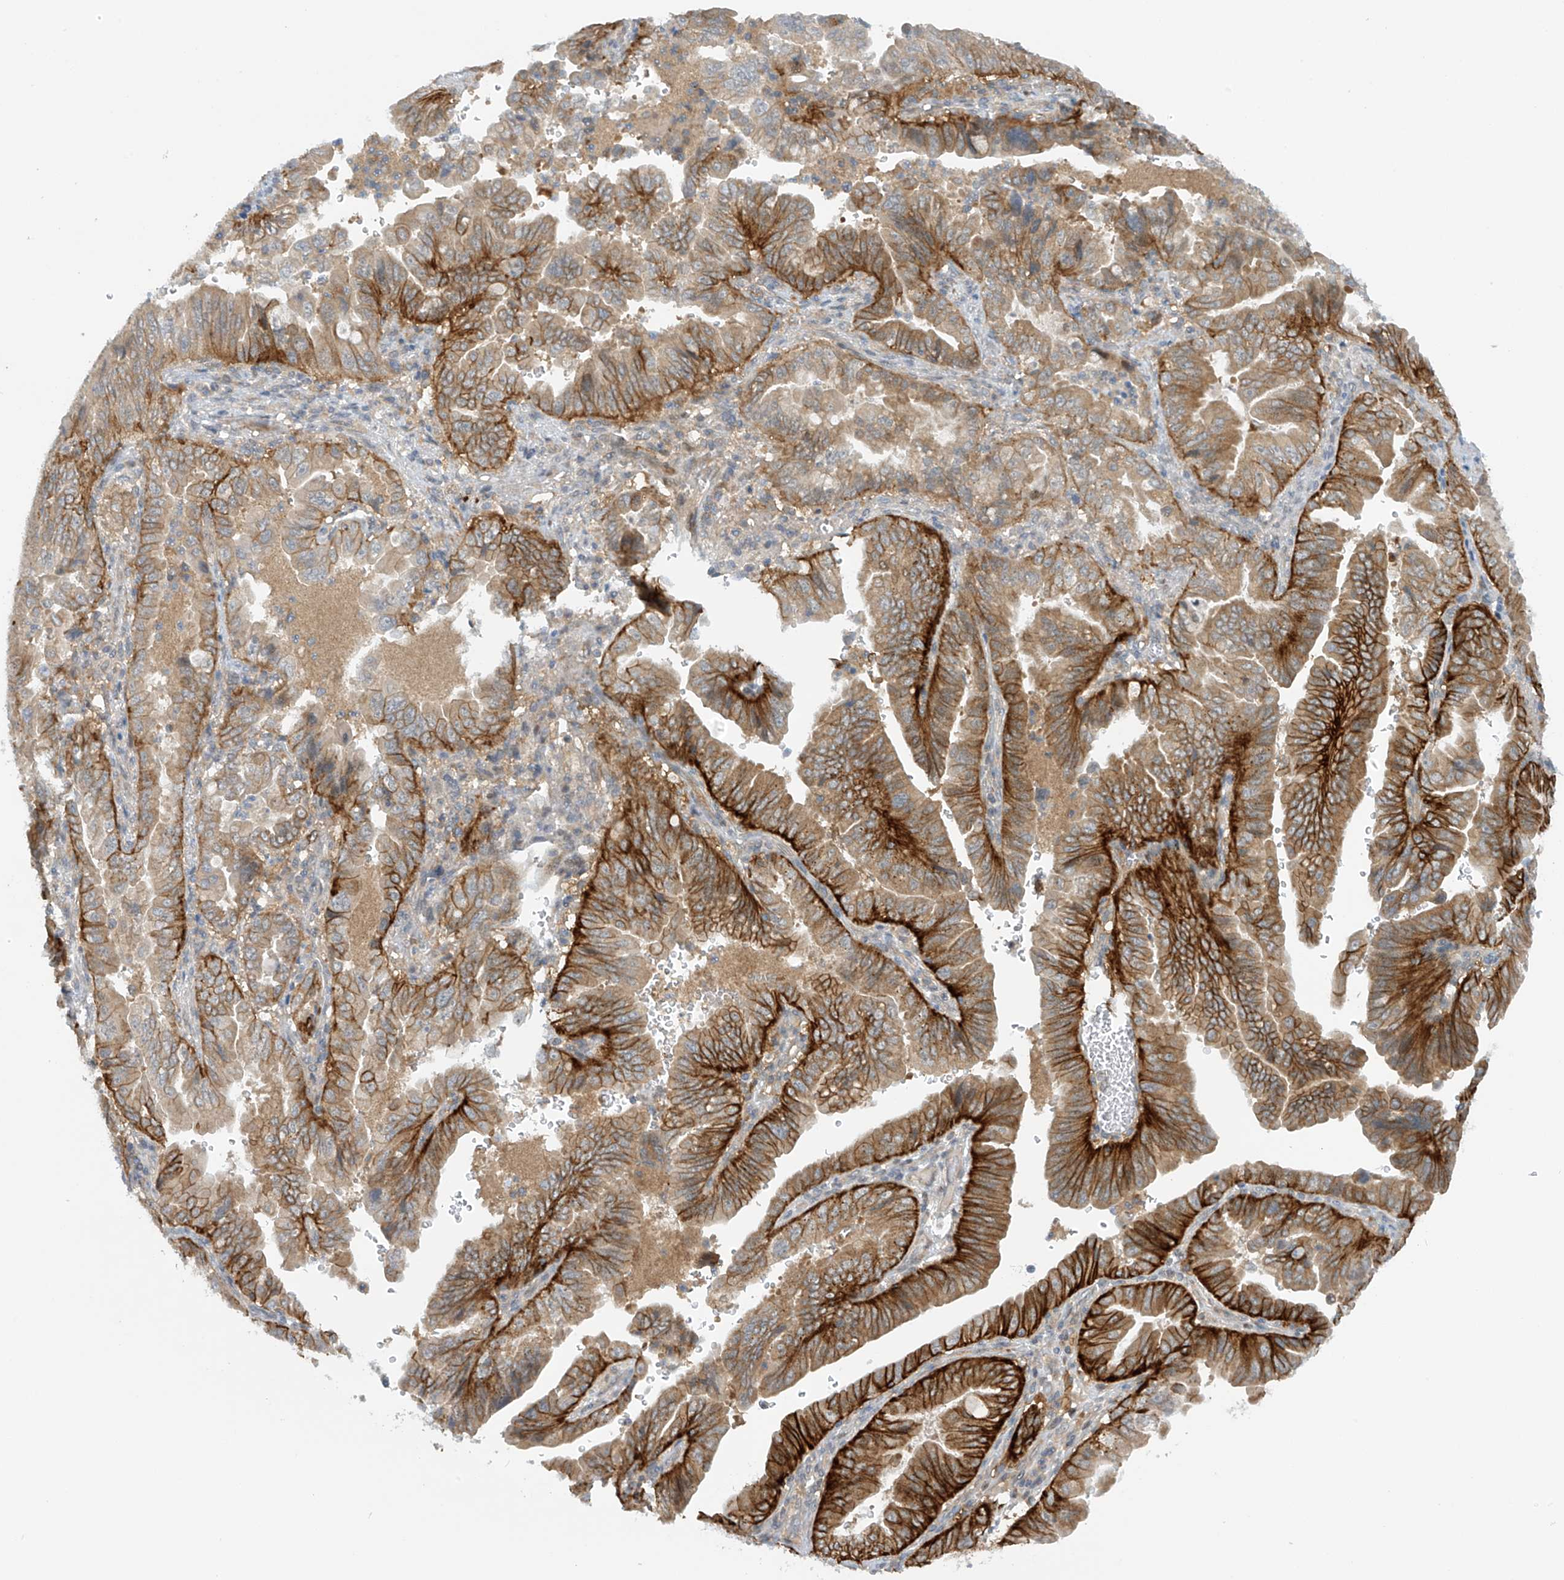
{"staining": {"intensity": "strong", "quantity": ">75%", "location": "cytoplasmic/membranous"}, "tissue": "pancreatic cancer", "cell_type": "Tumor cells", "image_type": "cancer", "snomed": [{"axis": "morphology", "description": "Adenocarcinoma, NOS"}, {"axis": "topography", "description": "Pancreas"}], "caption": "Immunohistochemical staining of human pancreatic cancer displays high levels of strong cytoplasmic/membranous protein positivity in approximately >75% of tumor cells.", "gene": "FSD1L", "patient": {"sex": "male", "age": 70}}